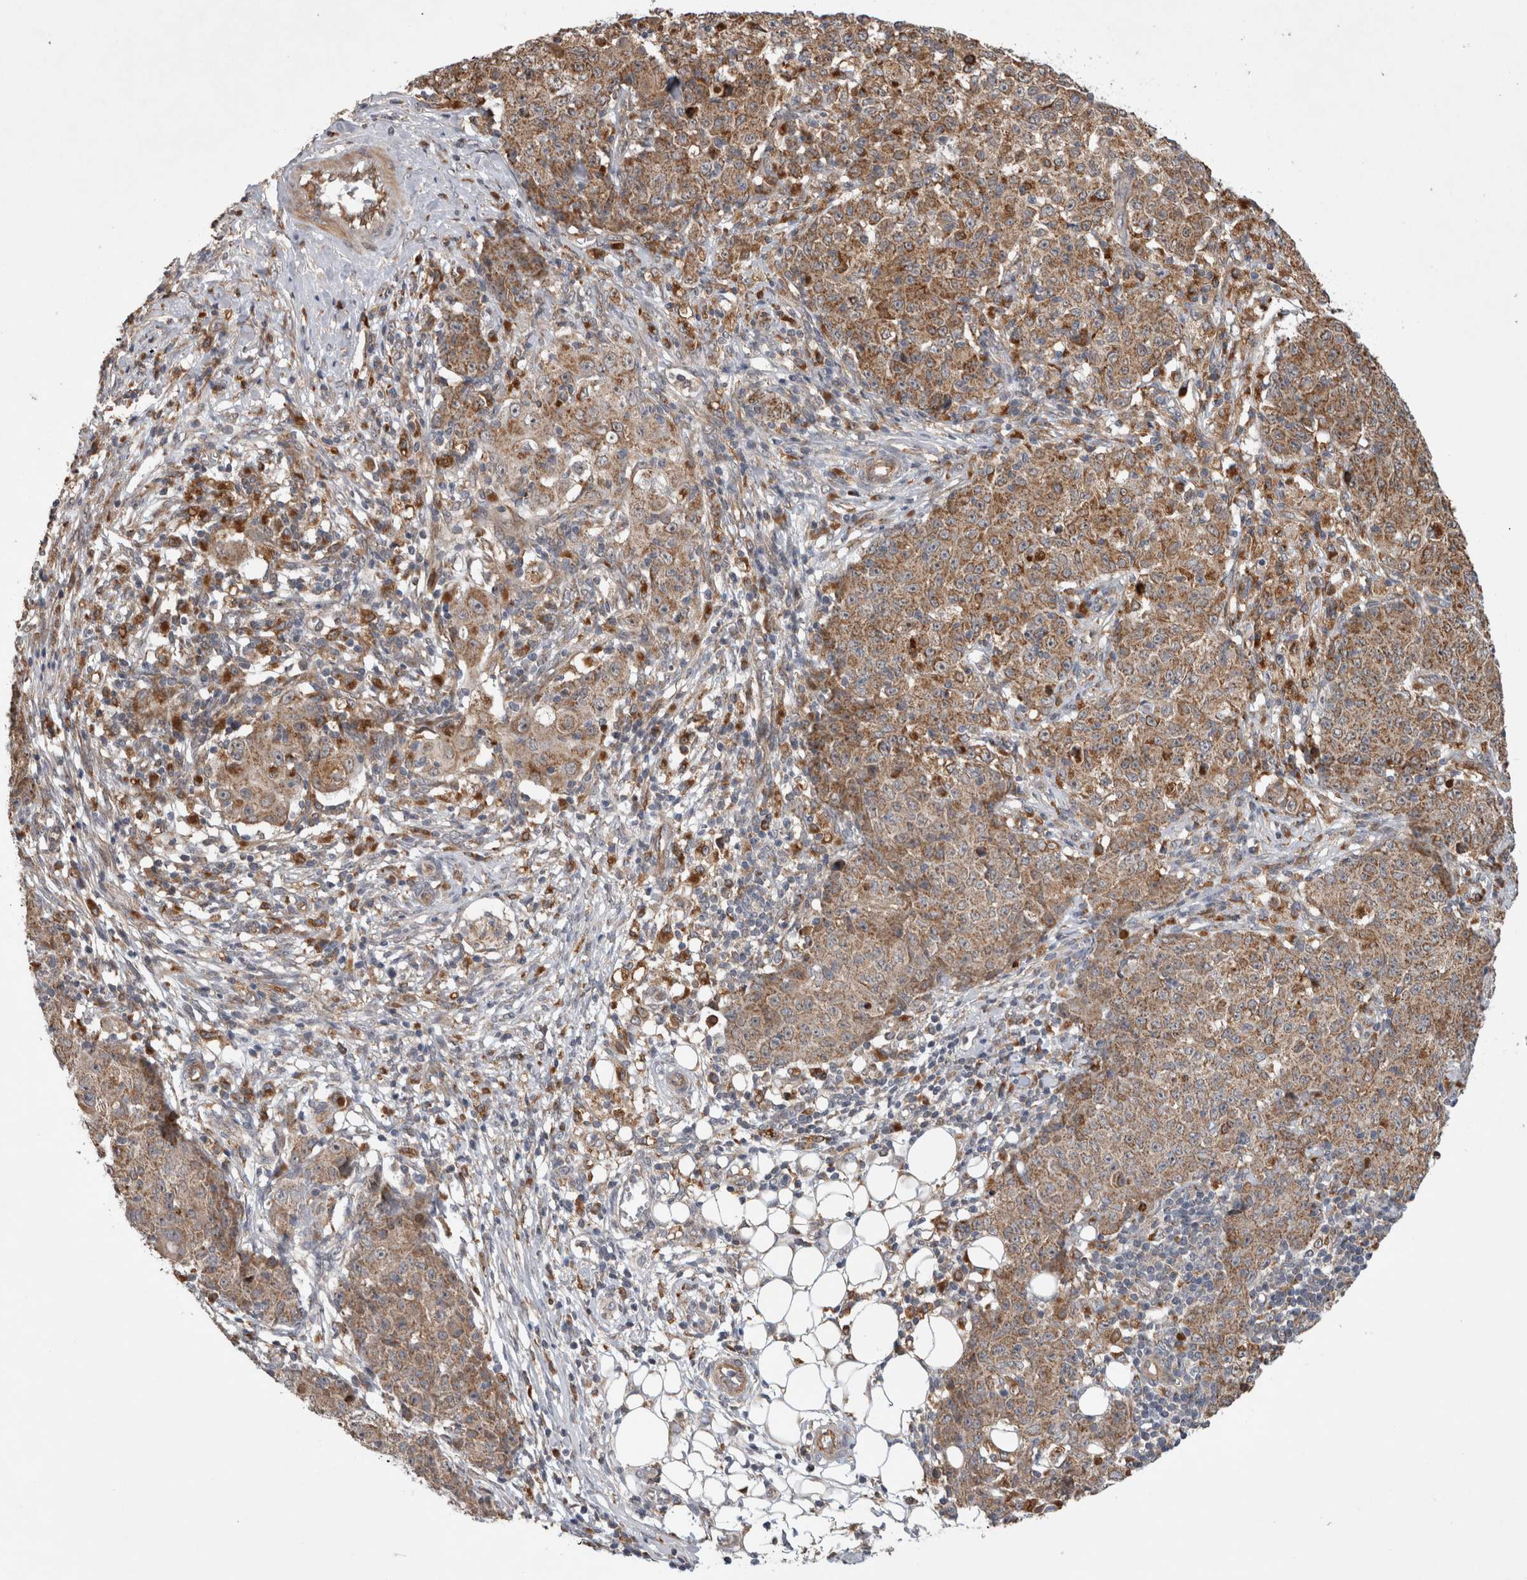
{"staining": {"intensity": "moderate", "quantity": ">75%", "location": "cytoplasmic/membranous"}, "tissue": "ovarian cancer", "cell_type": "Tumor cells", "image_type": "cancer", "snomed": [{"axis": "morphology", "description": "Carcinoma, endometroid"}, {"axis": "topography", "description": "Ovary"}], "caption": "Moderate cytoplasmic/membranous protein positivity is present in approximately >75% of tumor cells in ovarian endometroid carcinoma. The staining was performed using DAB, with brown indicating positive protein expression. Nuclei are stained blue with hematoxylin.", "gene": "ADGRL3", "patient": {"sex": "female", "age": 42}}